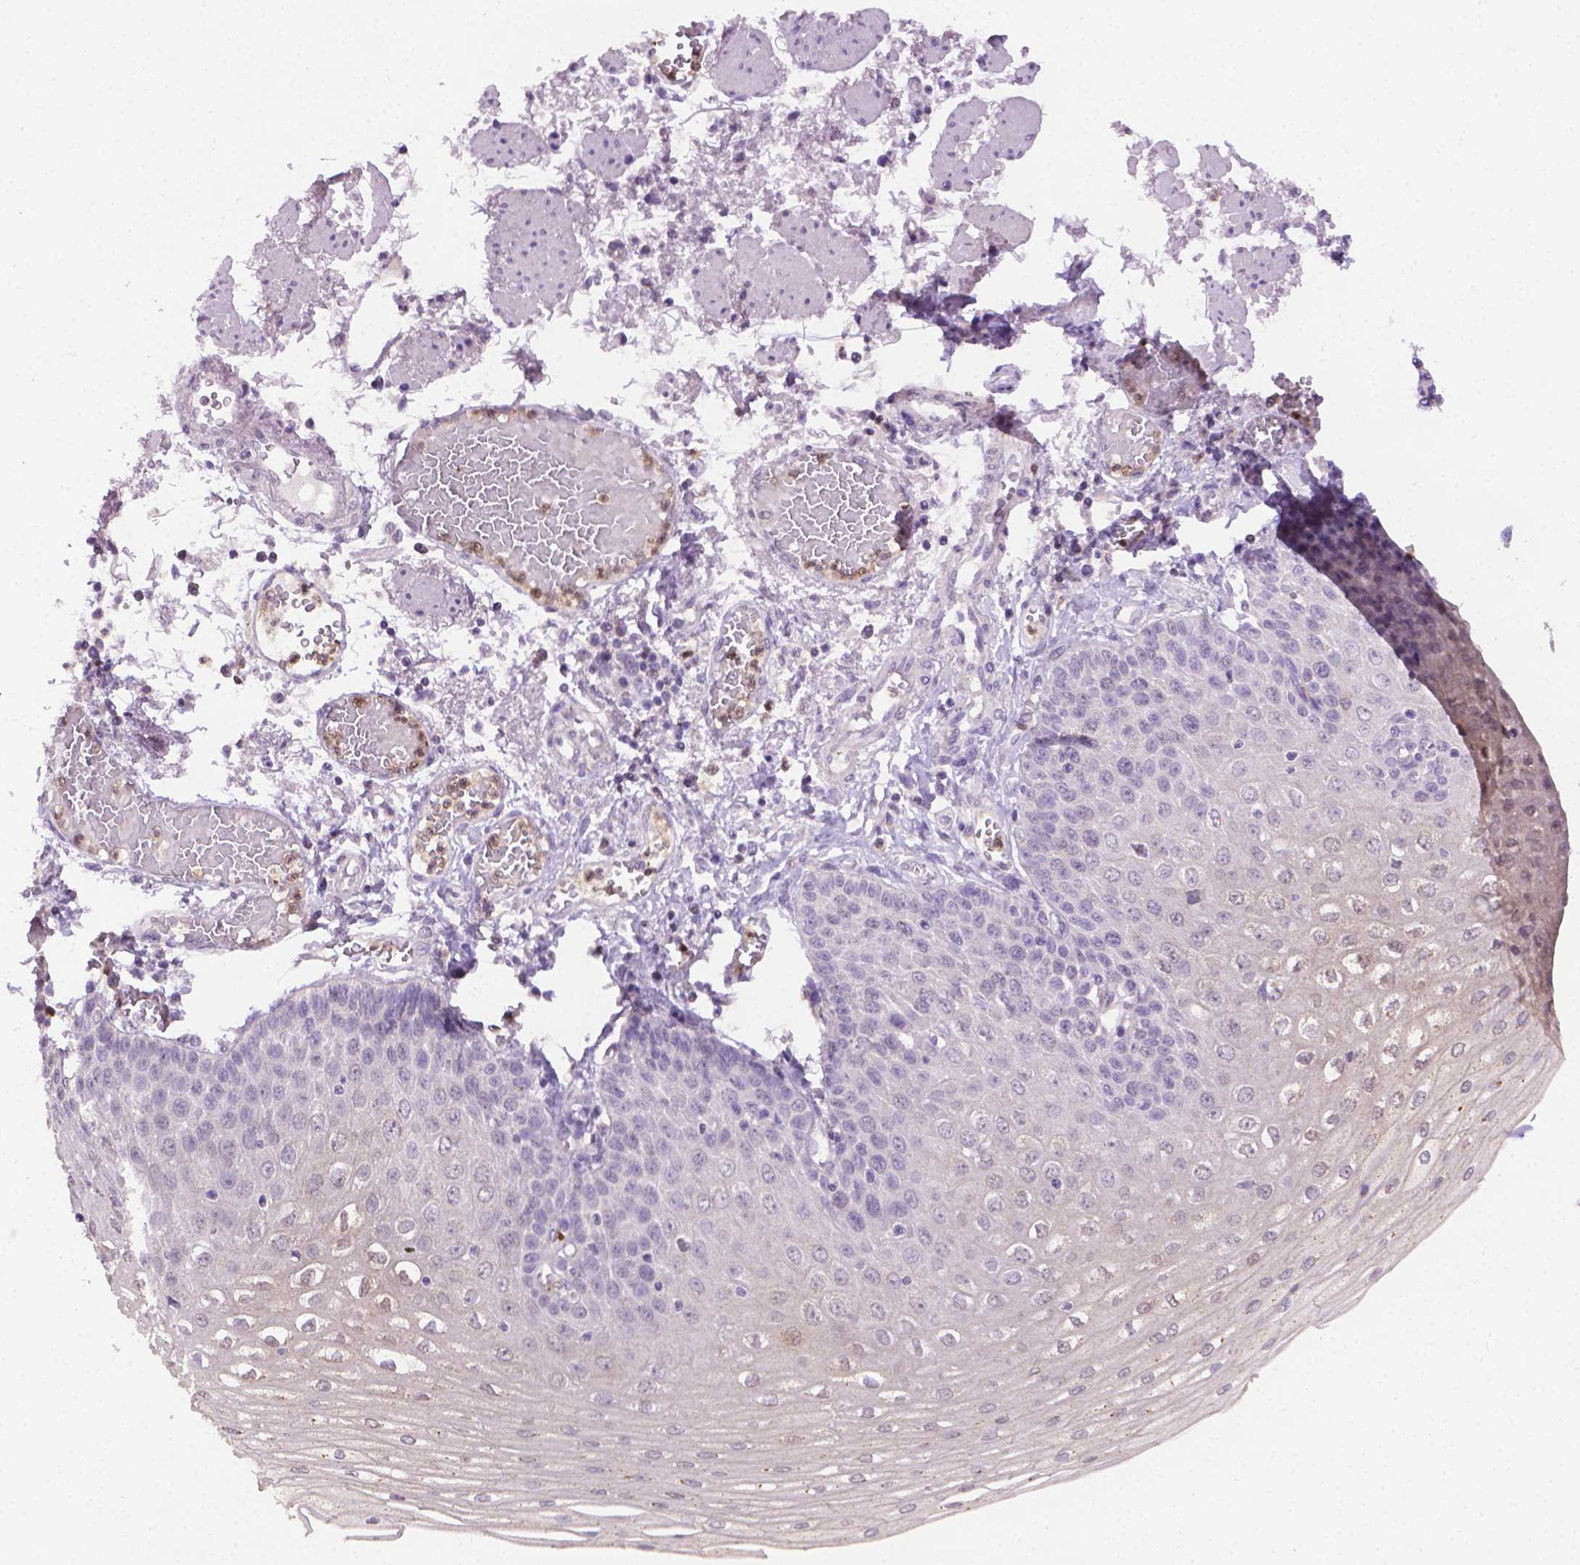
{"staining": {"intensity": "negative", "quantity": "none", "location": "none"}, "tissue": "esophagus", "cell_type": "Squamous epithelial cells", "image_type": "normal", "snomed": [{"axis": "morphology", "description": "Normal tissue, NOS"}, {"axis": "morphology", "description": "Adenocarcinoma, NOS"}, {"axis": "topography", "description": "Esophagus"}], "caption": "High magnification brightfield microscopy of normal esophagus stained with DAB (brown) and counterstained with hematoxylin (blue): squamous epithelial cells show no significant positivity.", "gene": "CDKN2D", "patient": {"sex": "male", "age": 81}}